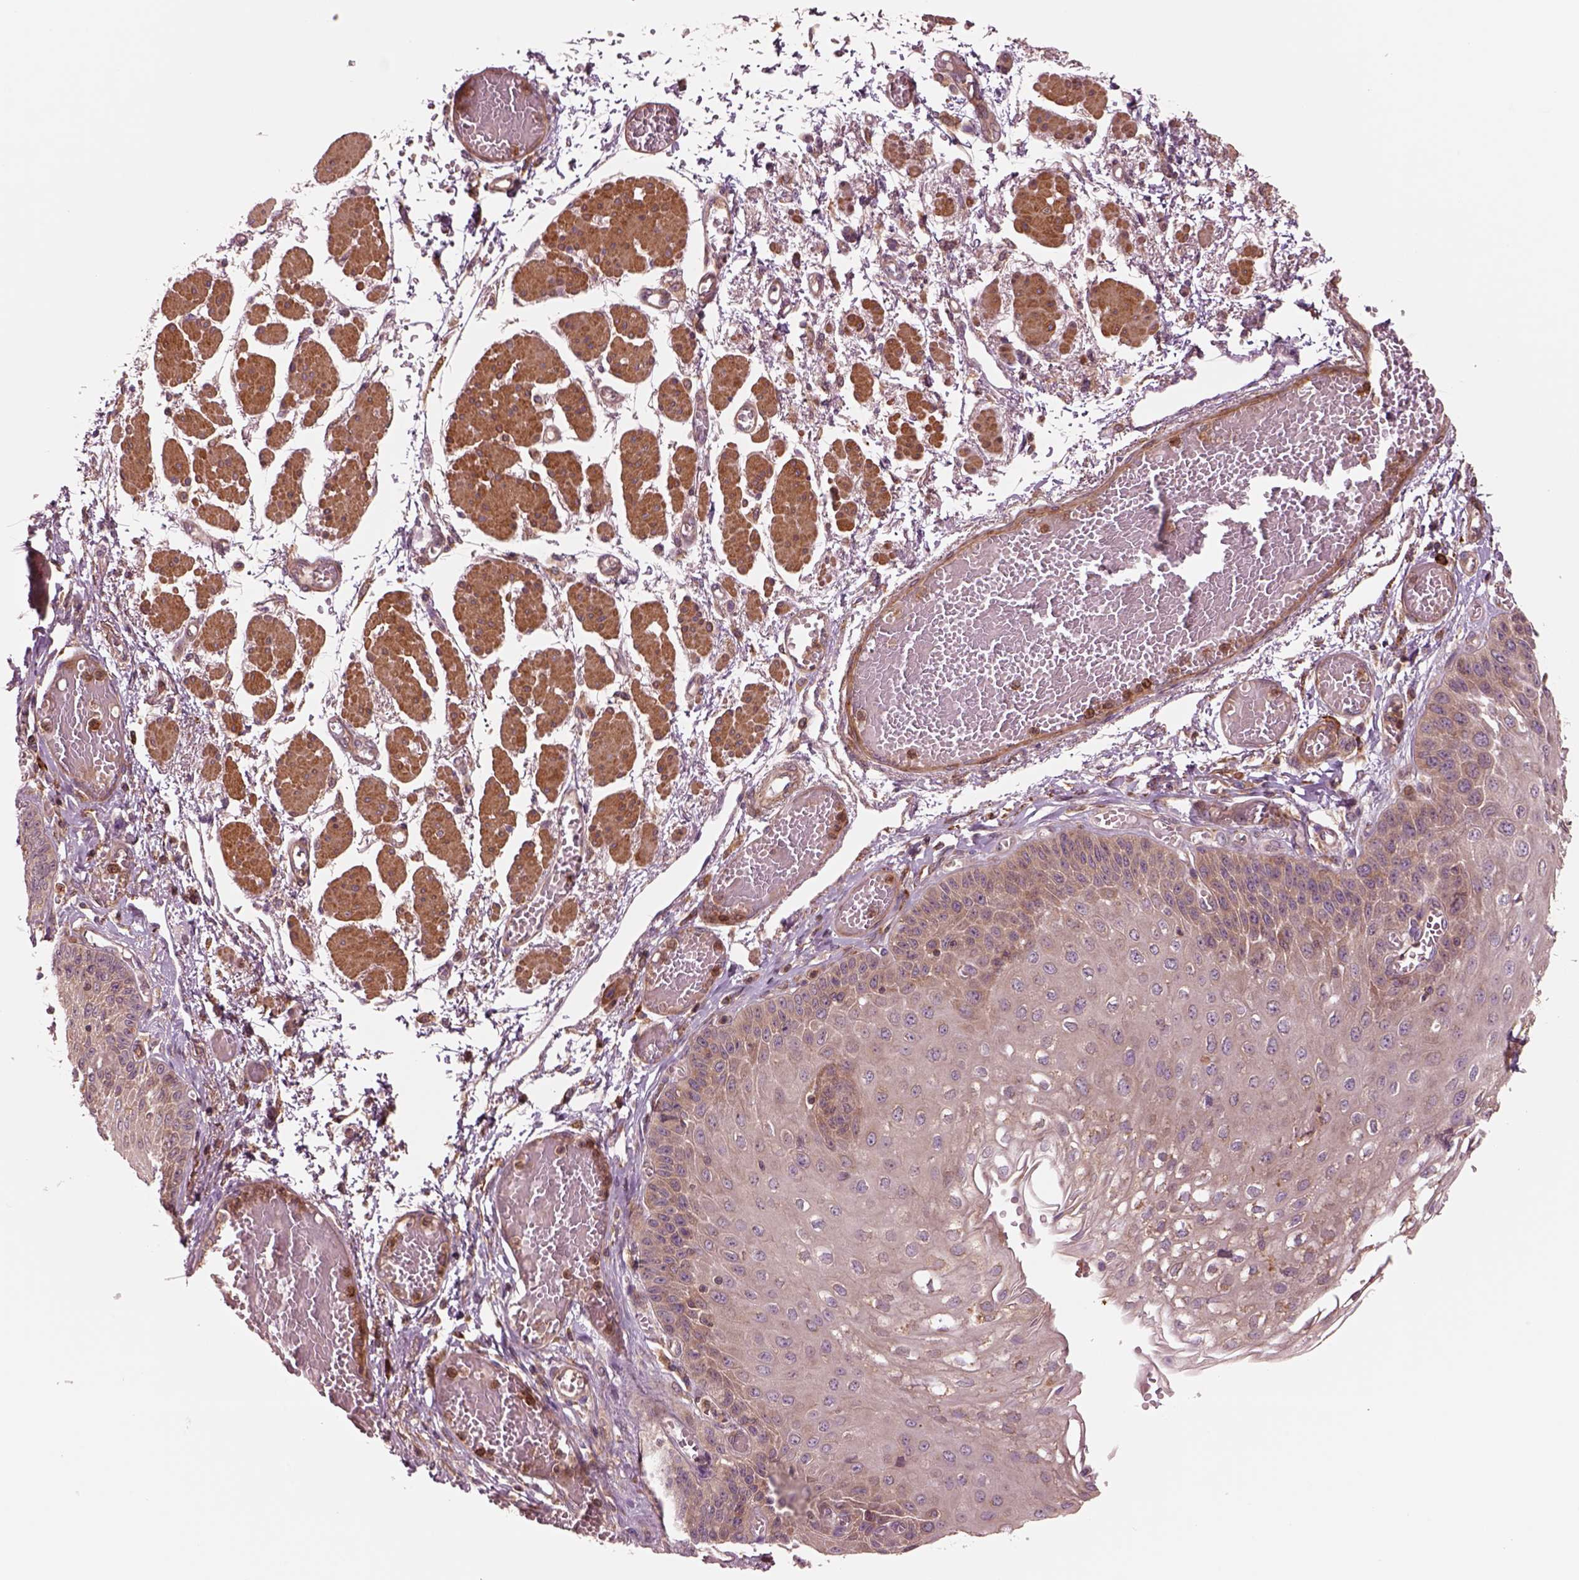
{"staining": {"intensity": "moderate", "quantity": "25%-75%", "location": "cytoplasmic/membranous"}, "tissue": "esophagus", "cell_type": "Squamous epithelial cells", "image_type": "normal", "snomed": [{"axis": "morphology", "description": "Normal tissue, NOS"}, {"axis": "morphology", "description": "Adenocarcinoma, NOS"}, {"axis": "topography", "description": "Esophagus"}], "caption": "Immunohistochemical staining of benign esophagus reveals 25%-75% levels of moderate cytoplasmic/membranous protein expression in about 25%-75% of squamous epithelial cells.", "gene": "ASCC2", "patient": {"sex": "male", "age": 81}}